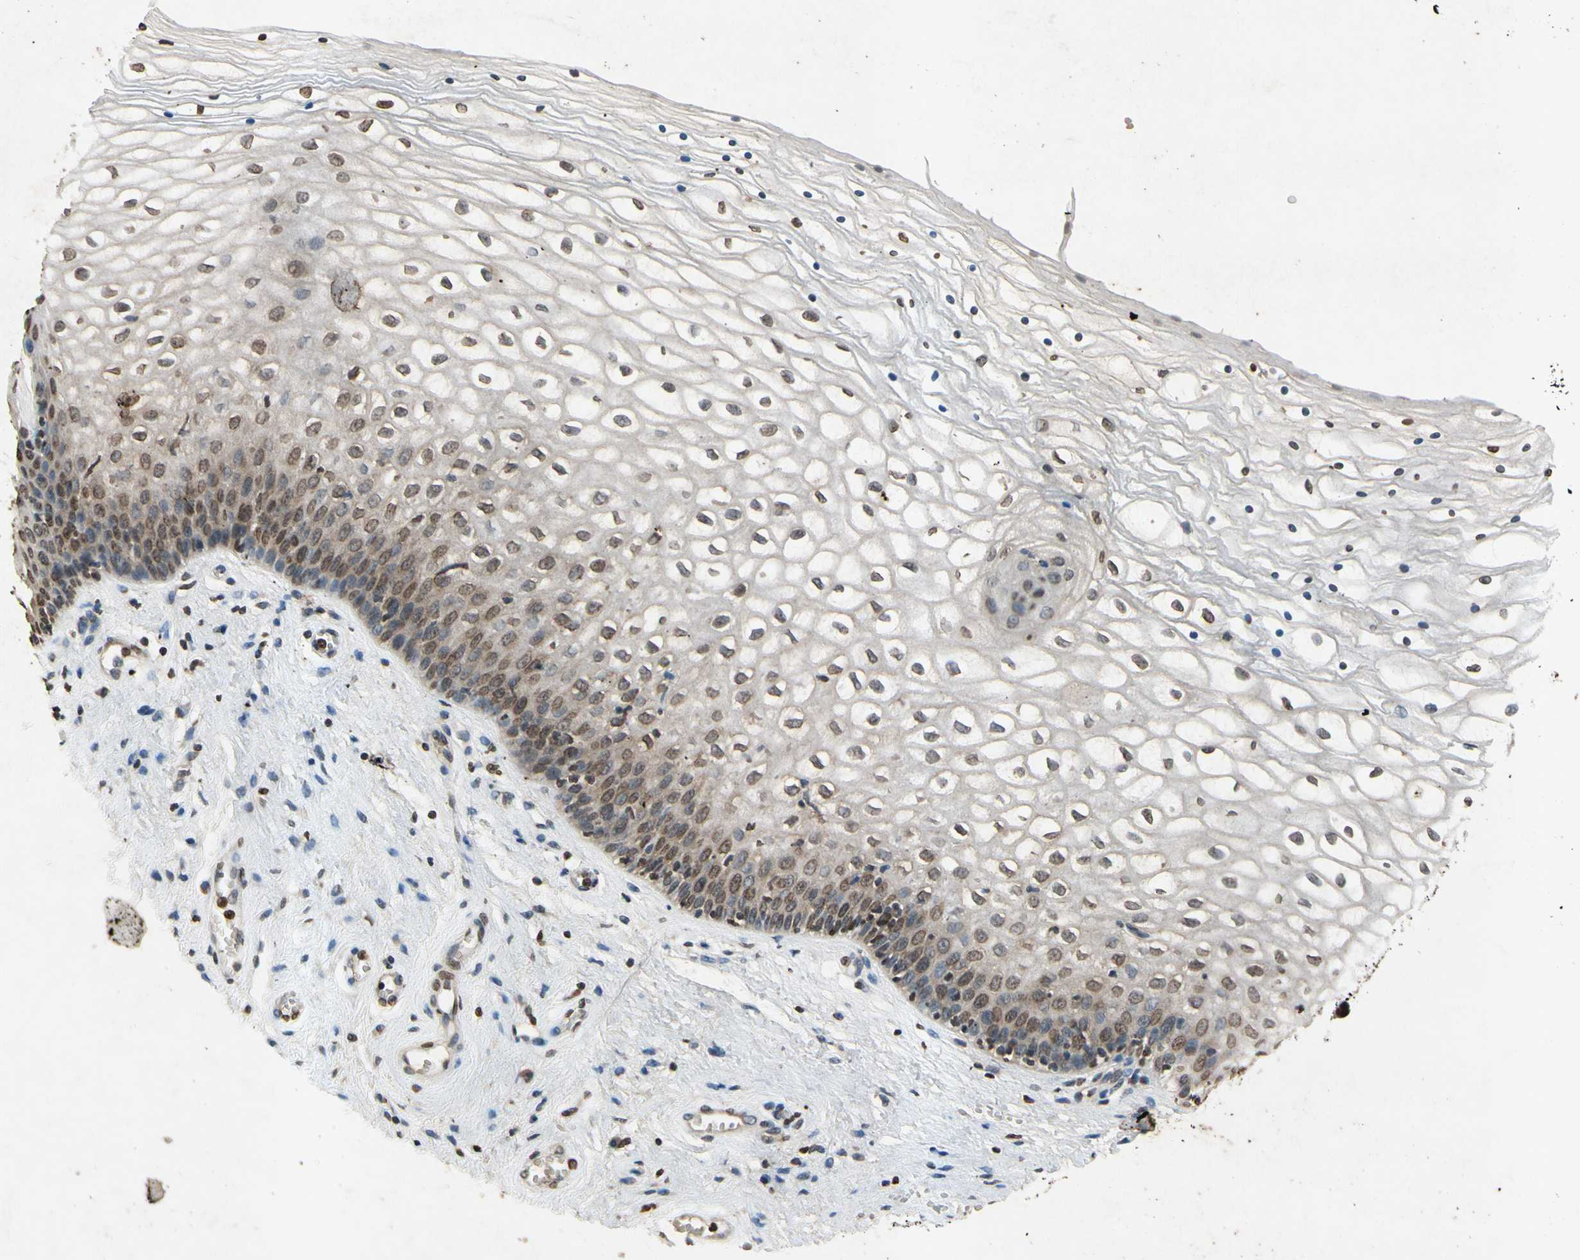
{"staining": {"intensity": "moderate", "quantity": "25%-75%", "location": "cytoplasmic/membranous,nuclear"}, "tissue": "vagina", "cell_type": "Squamous epithelial cells", "image_type": "normal", "snomed": [{"axis": "morphology", "description": "Normal tissue, NOS"}, {"axis": "topography", "description": "Vagina"}], "caption": "Vagina stained with immunohistochemistry reveals moderate cytoplasmic/membranous,nuclear expression in approximately 25%-75% of squamous epithelial cells. (IHC, brightfield microscopy, high magnification).", "gene": "HOXB3", "patient": {"sex": "female", "age": 34}}